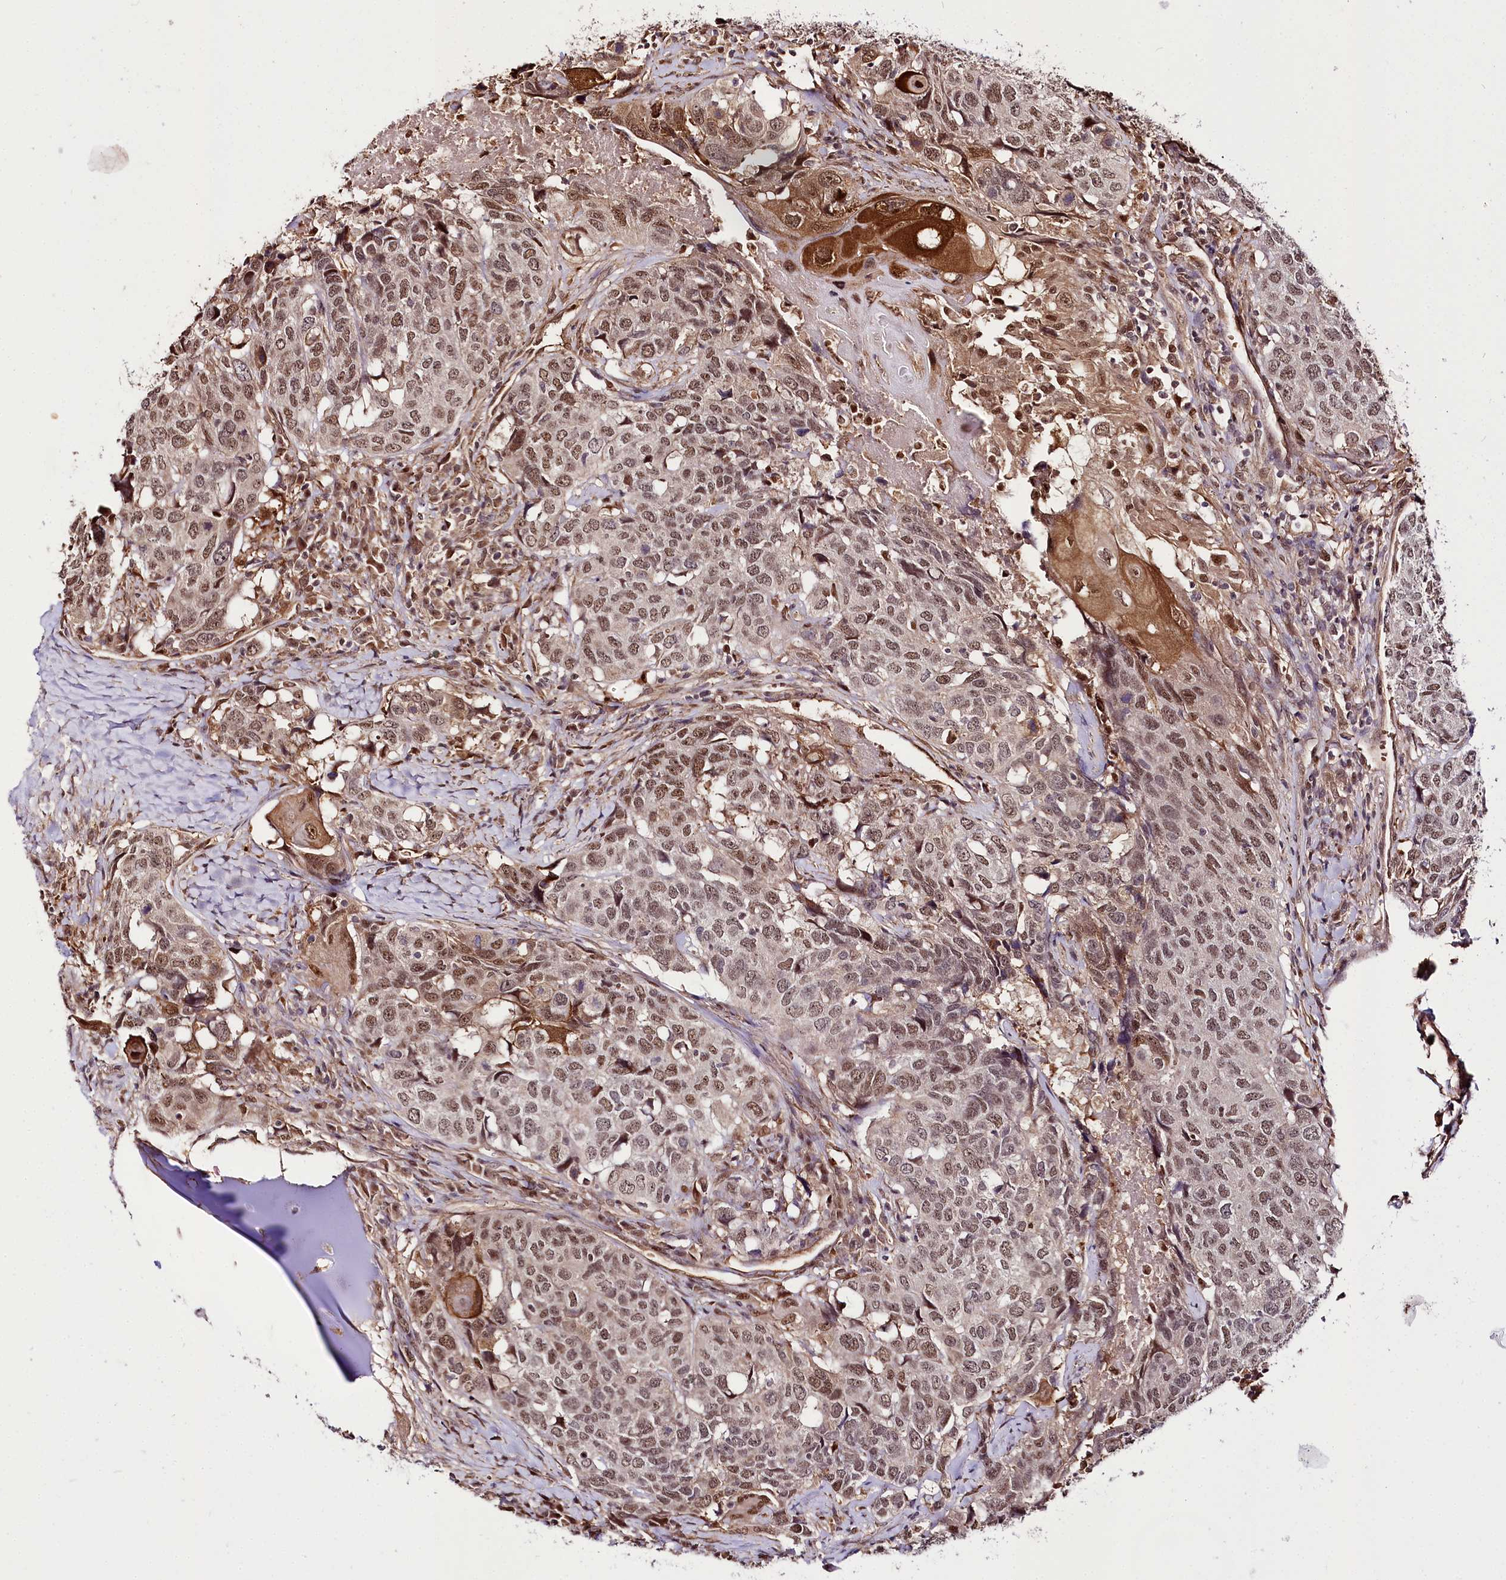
{"staining": {"intensity": "moderate", "quantity": ">75%", "location": "nuclear"}, "tissue": "head and neck cancer", "cell_type": "Tumor cells", "image_type": "cancer", "snomed": [{"axis": "morphology", "description": "Squamous cell carcinoma, NOS"}, {"axis": "topography", "description": "Head-Neck"}], "caption": "Human squamous cell carcinoma (head and neck) stained with a brown dye displays moderate nuclear positive staining in approximately >75% of tumor cells.", "gene": "GNL3L", "patient": {"sex": "male", "age": 66}}